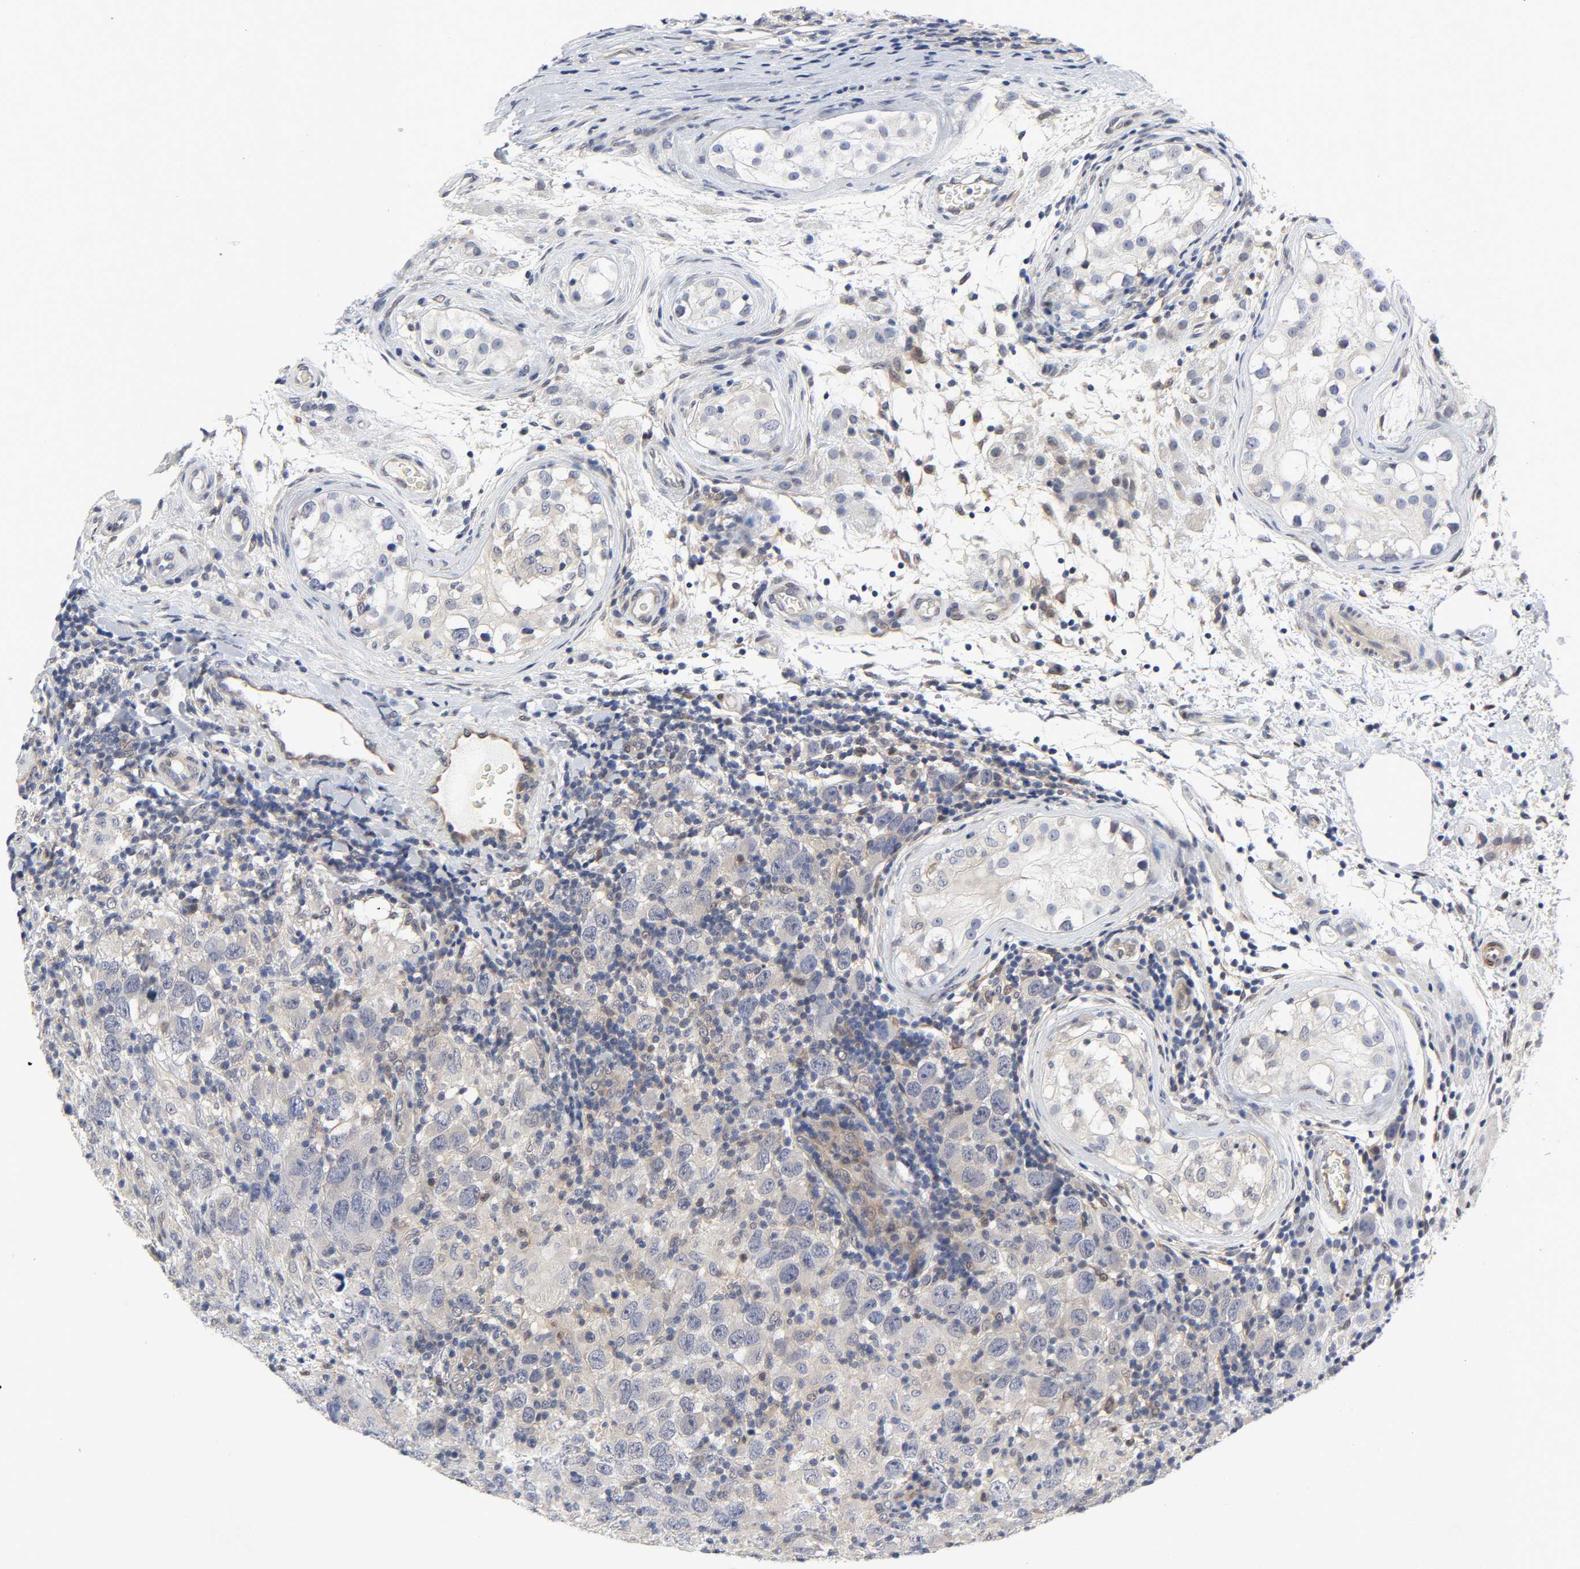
{"staining": {"intensity": "weak", "quantity": ">75%", "location": "cytoplasmic/membranous"}, "tissue": "testis cancer", "cell_type": "Tumor cells", "image_type": "cancer", "snomed": [{"axis": "morphology", "description": "Carcinoma, Embryonal, NOS"}, {"axis": "topography", "description": "Testis"}], "caption": "Immunohistochemical staining of human testis cancer demonstrates low levels of weak cytoplasmic/membranous protein expression in approximately >75% of tumor cells.", "gene": "PTEN", "patient": {"sex": "male", "age": 21}}